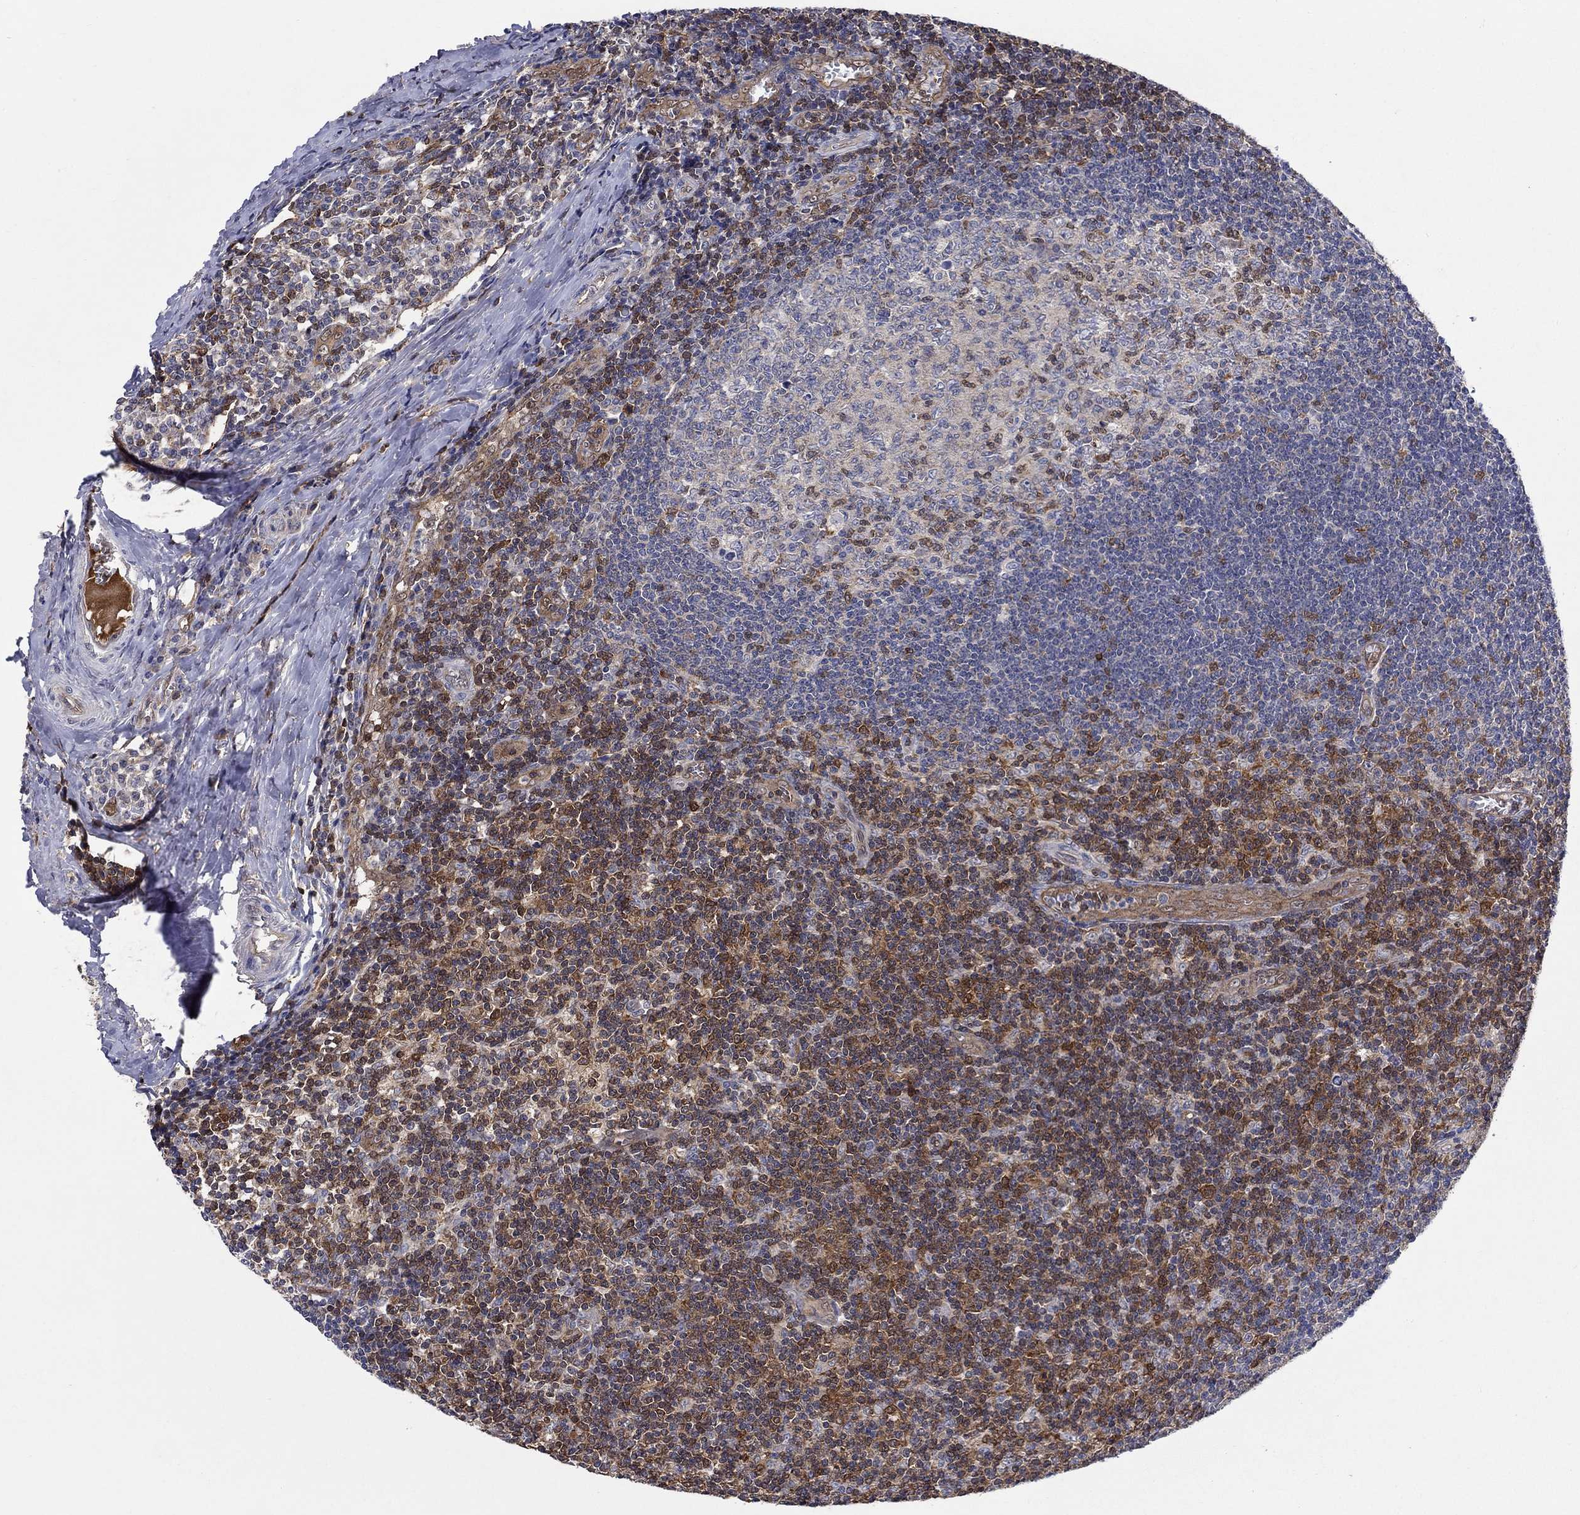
{"staining": {"intensity": "strong", "quantity": "<25%", "location": "cytoplasmic/membranous"}, "tissue": "tonsil", "cell_type": "Germinal center cells", "image_type": "normal", "snomed": [{"axis": "morphology", "description": "Normal tissue, NOS"}, {"axis": "topography", "description": "Tonsil"}], "caption": "Human tonsil stained with a brown dye shows strong cytoplasmic/membranous positive positivity in about <25% of germinal center cells.", "gene": "AGFG2", "patient": {"sex": "male", "age": 33}}